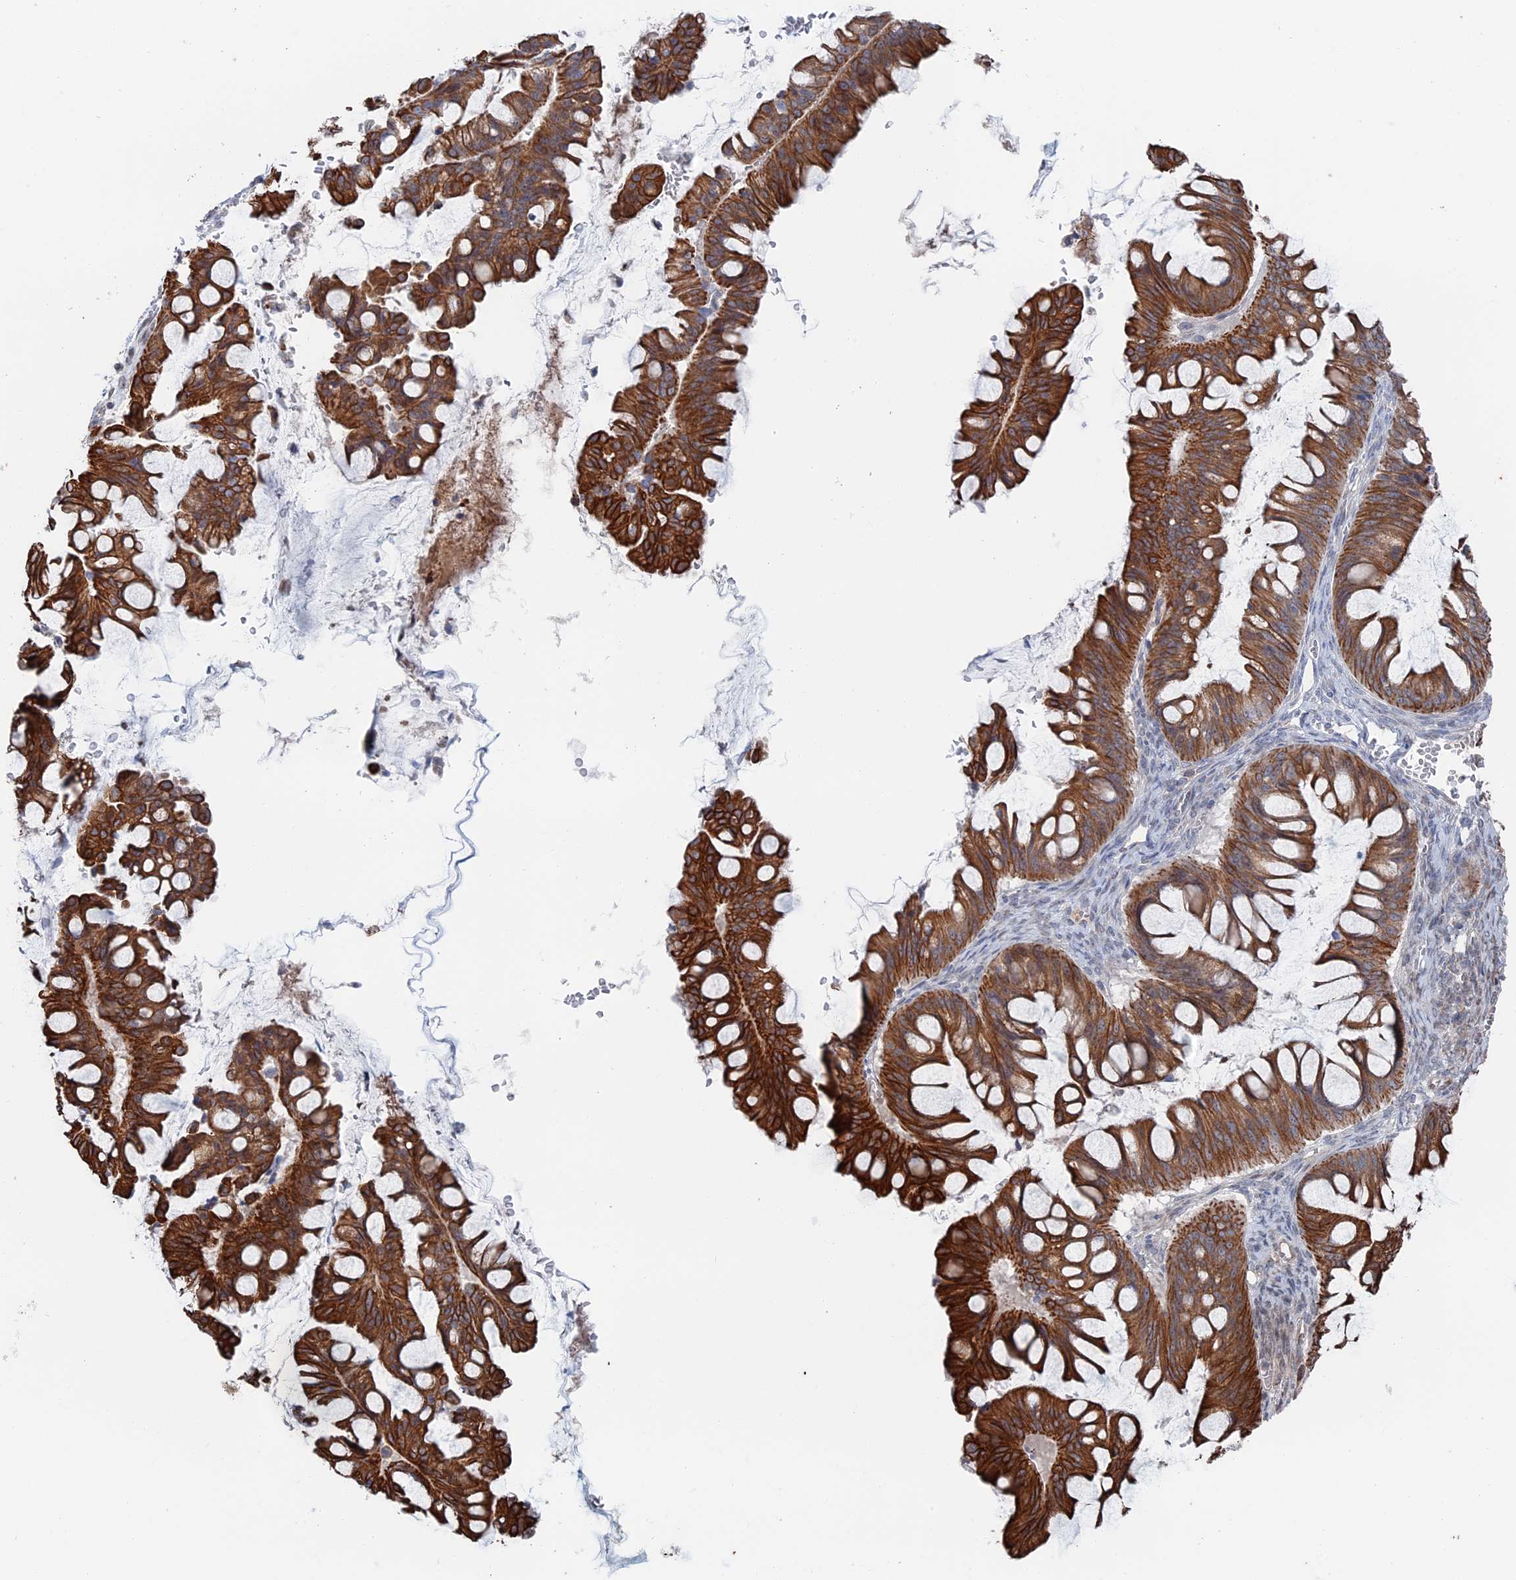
{"staining": {"intensity": "strong", "quantity": ">75%", "location": "cytoplasmic/membranous"}, "tissue": "ovarian cancer", "cell_type": "Tumor cells", "image_type": "cancer", "snomed": [{"axis": "morphology", "description": "Cystadenocarcinoma, mucinous, NOS"}, {"axis": "topography", "description": "Ovary"}], "caption": "Strong cytoplasmic/membranous positivity is seen in approximately >75% of tumor cells in ovarian cancer (mucinous cystadenocarcinoma).", "gene": "IL7", "patient": {"sex": "female", "age": 73}}